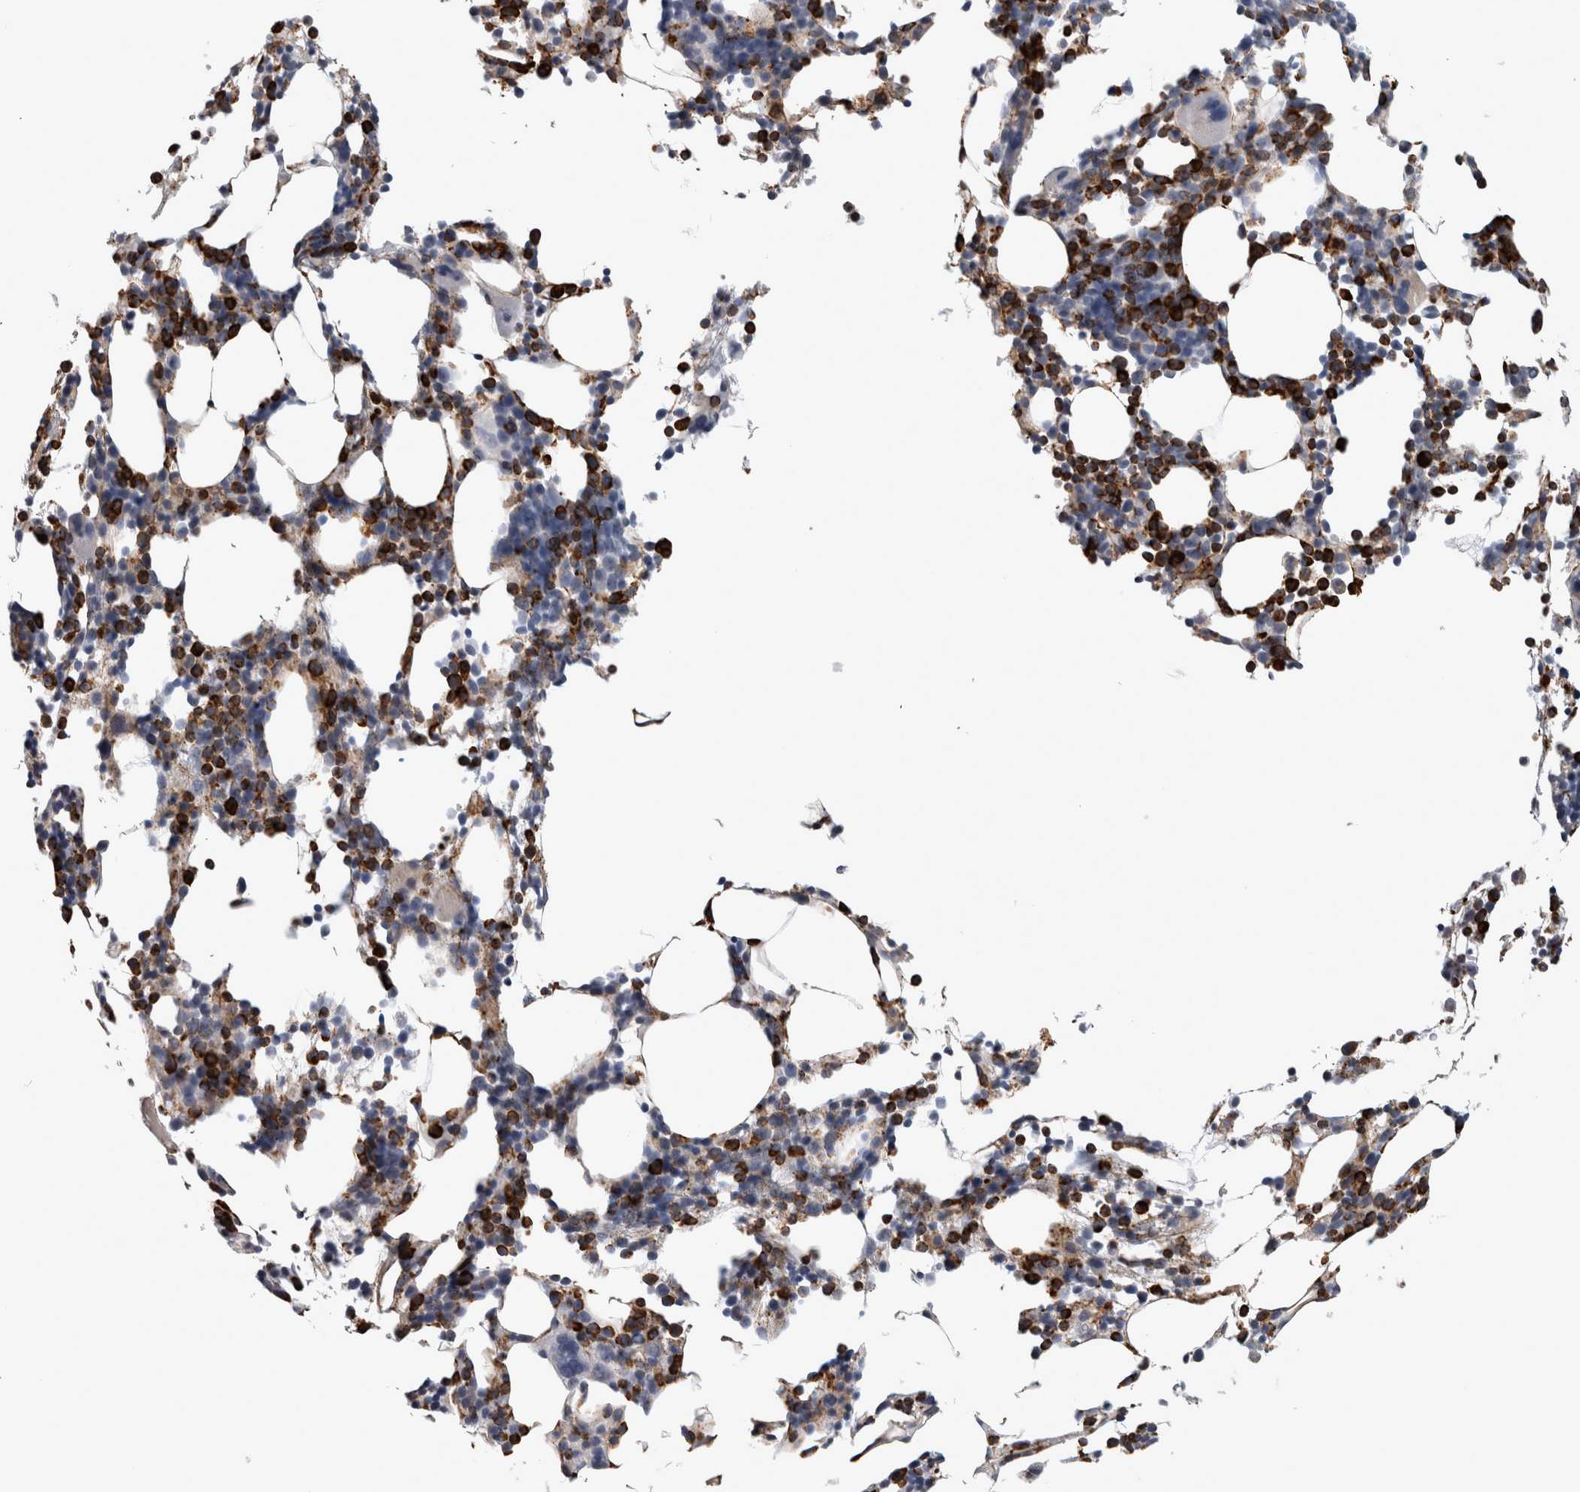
{"staining": {"intensity": "strong", "quantity": "25%-75%", "location": "cytoplasmic/membranous"}, "tissue": "bone marrow", "cell_type": "Hematopoietic cells", "image_type": "normal", "snomed": [{"axis": "morphology", "description": "Normal tissue, NOS"}, {"axis": "morphology", "description": "Inflammation, NOS"}, {"axis": "topography", "description": "Bone marrow"}], "caption": "Brown immunohistochemical staining in unremarkable human bone marrow demonstrates strong cytoplasmic/membranous staining in about 25%-75% of hematopoietic cells.", "gene": "FHIP2B", "patient": {"sex": "male", "age": 55}}